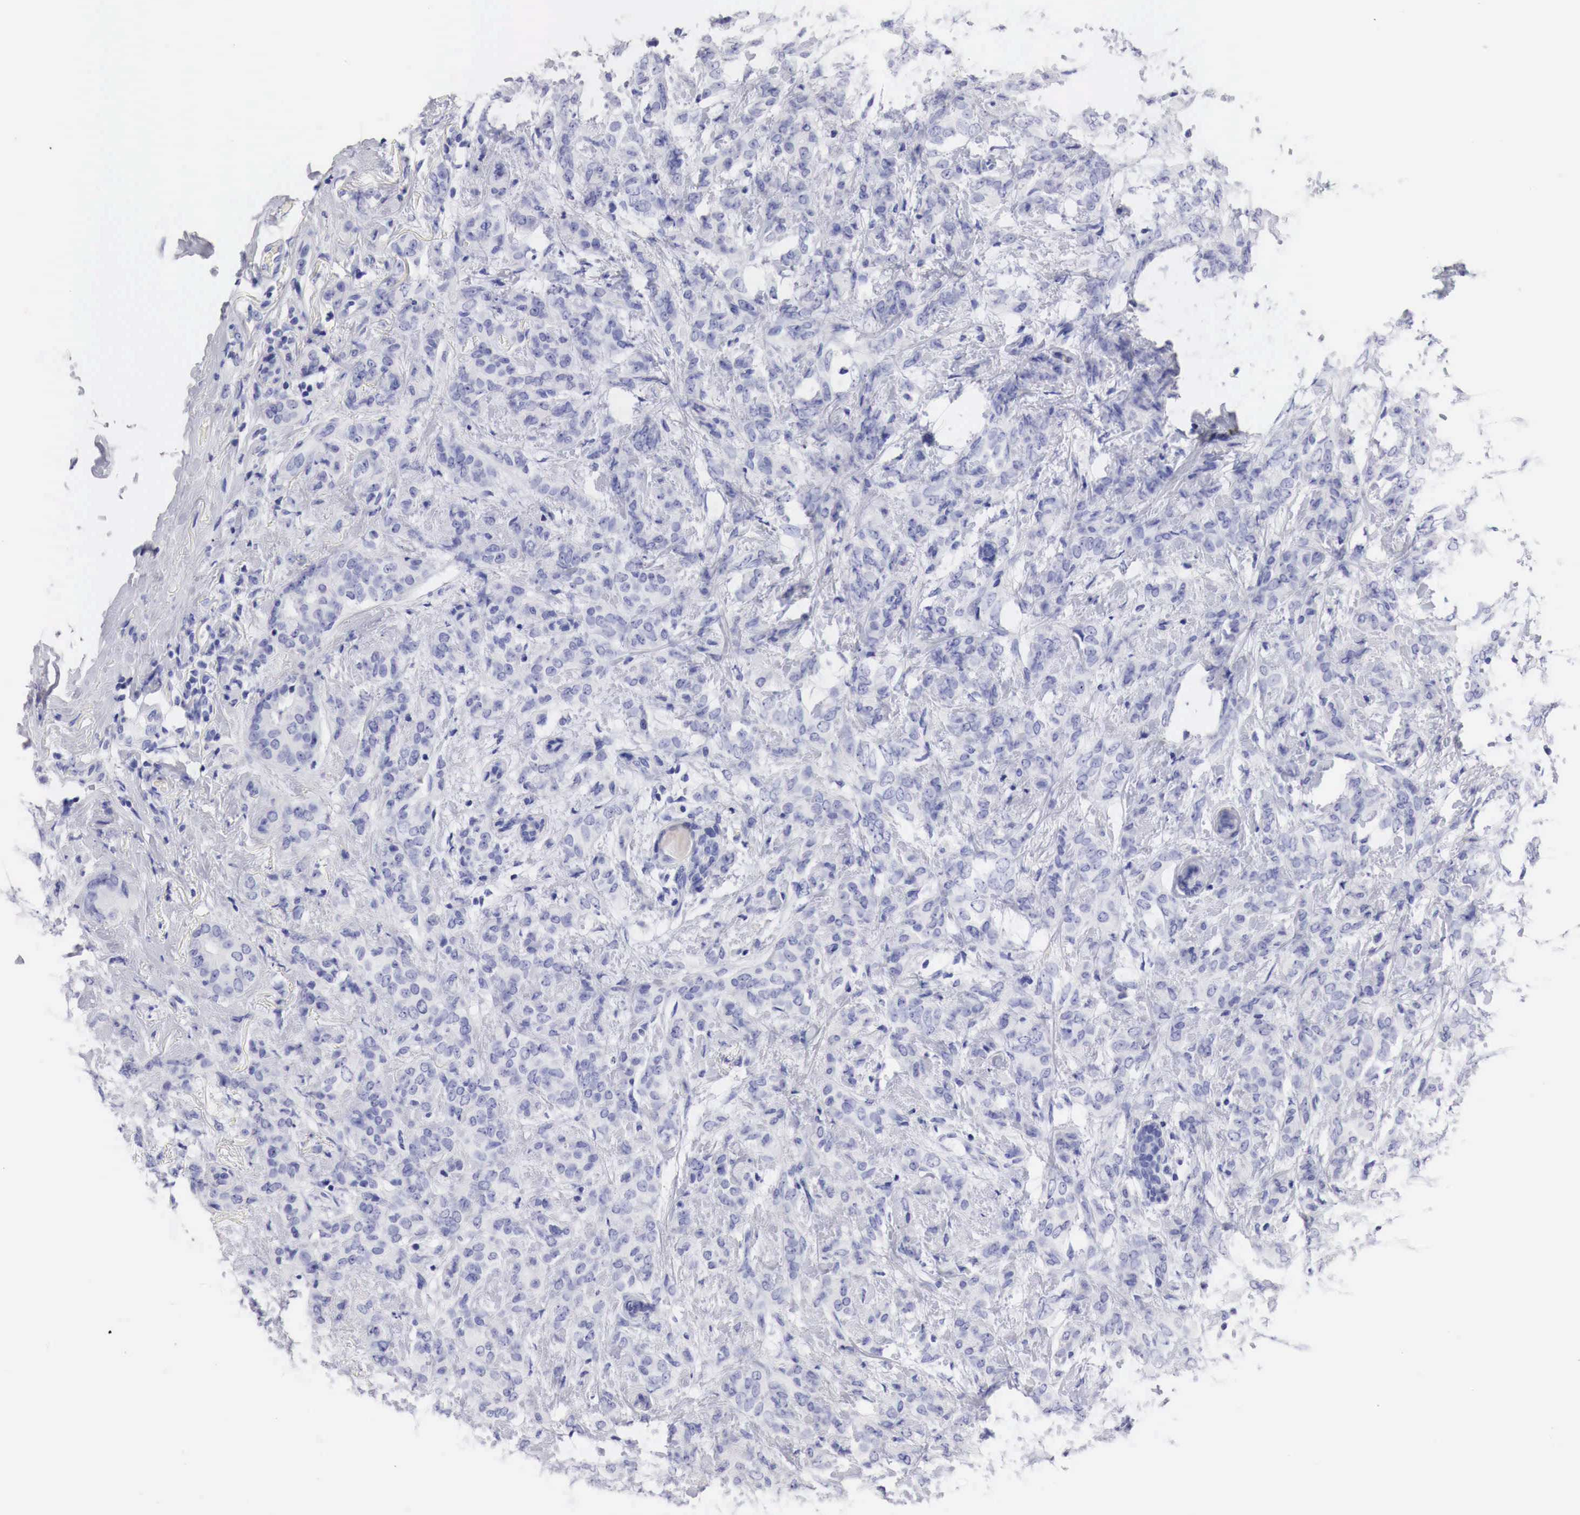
{"staining": {"intensity": "negative", "quantity": "none", "location": "none"}, "tissue": "breast cancer", "cell_type": "Tumor cells", "image_type": "cancer", "snomed": [{"axis": "morphology", "description": "Duct carcinoma"}, {"axis": "topography", "description": "Breast"}], "caption": "The image exhibits no staining of tumor cells in breast cancer (invasive ductal carcinoma).", "gene": "TYR", "patient": {"sex": "female", "age": 53}}